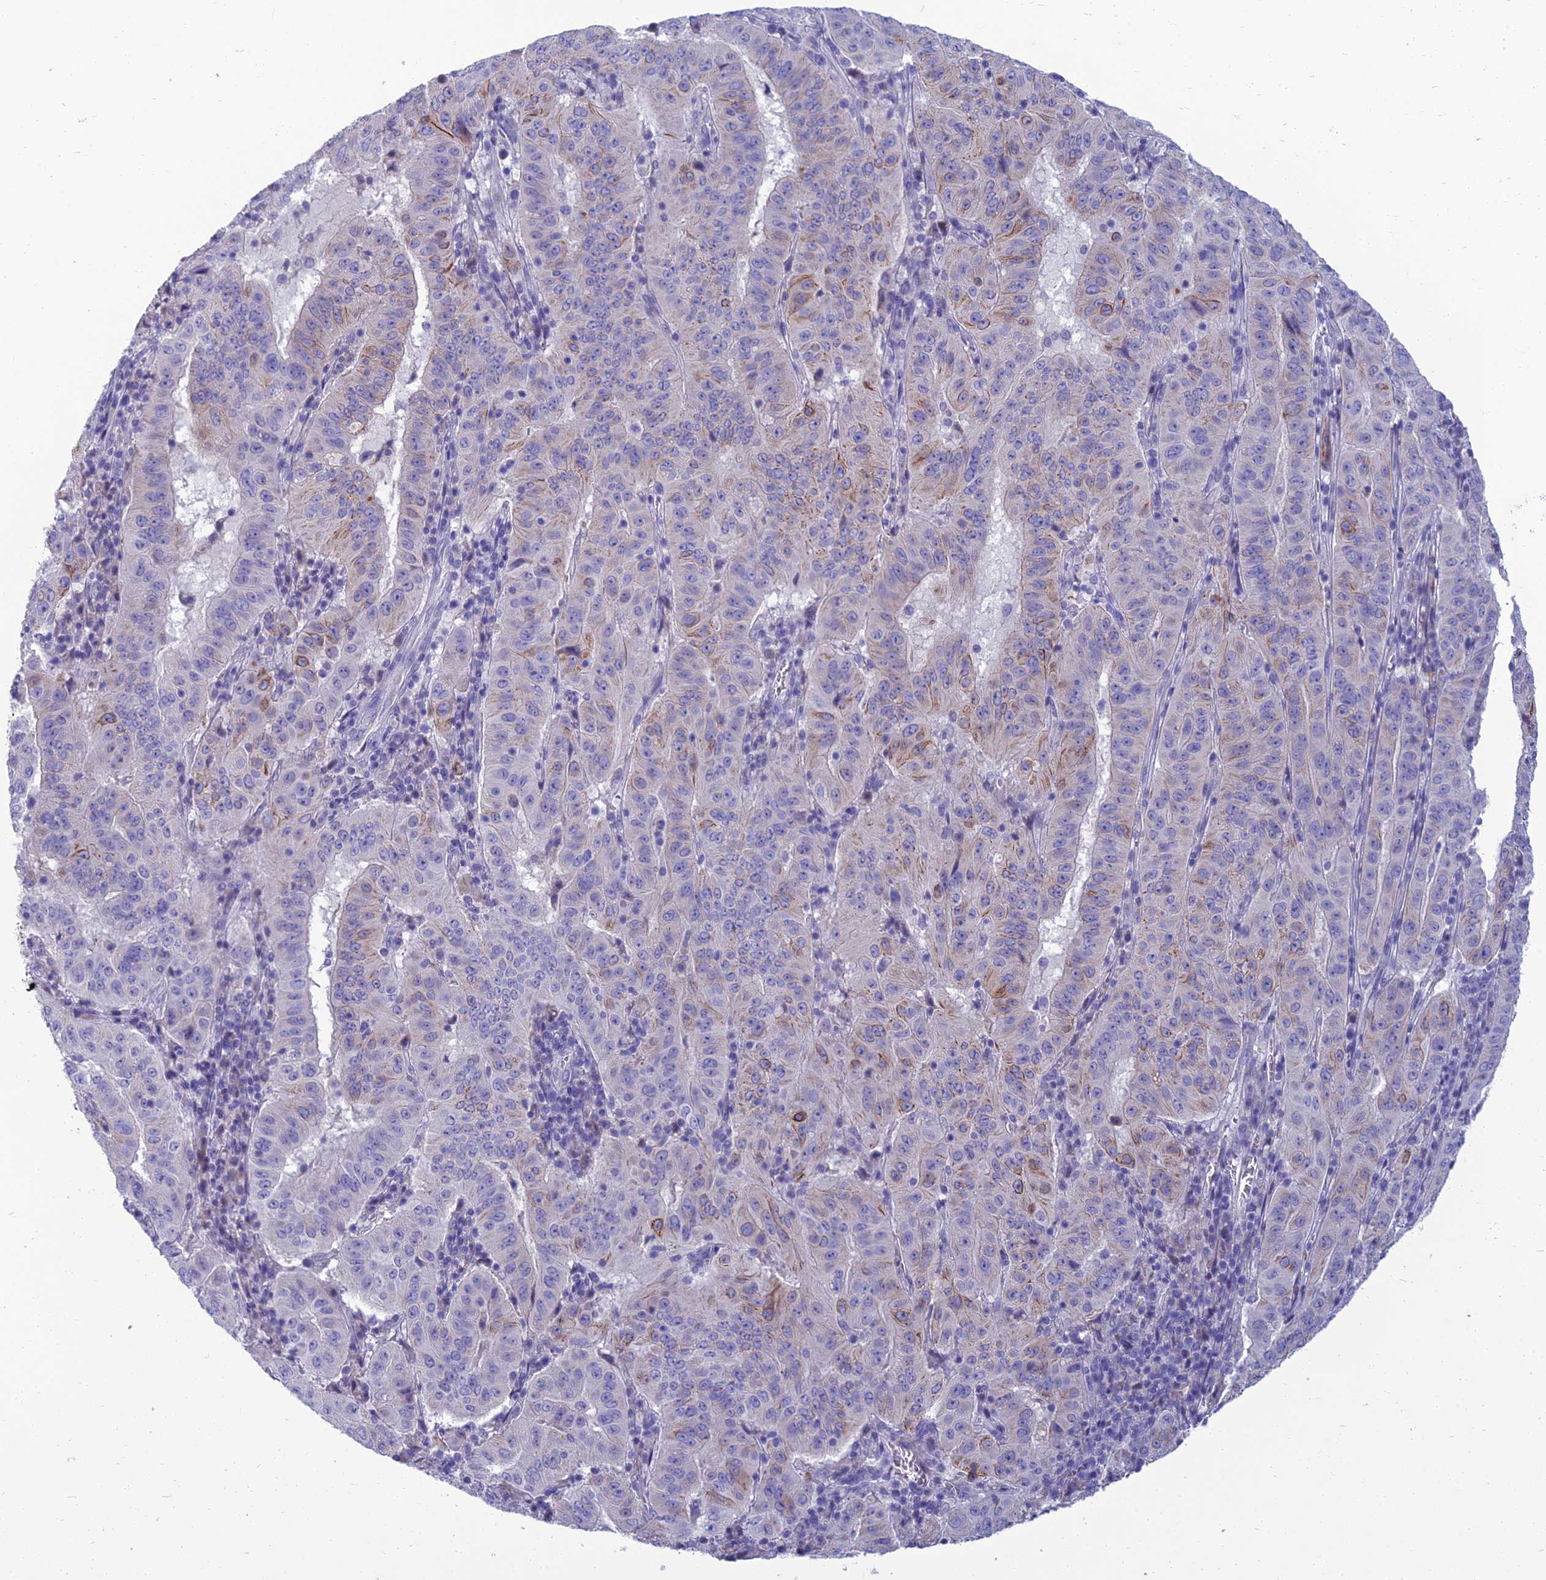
{"staining": {"intensity": "moderate", "quantity": "25%-75%", "location": "cytoplasmic/membranous"}, "tissue": "pancreatic cancer", "cell_type": "Tumor cells", "image_type": "cancer", "snomed": [{"axis": "morphology", "description": "Adenocarcinoma, NOS"}, {"axis": "topography", "description": "Pancreas"}], "caption": "Immunohistochemistry (IHC) (DAB) staining of pancreatic cancer (adenocarcinoma) reveals moderate cytoplasmic/membranous protein positivity in about 25%-75% of tumor cells. (brown staining indicates protein expression, while blue staining denotes nuclei).", "gene": "SPTLC3", "patient": {"sex": "male", "age": 63}}